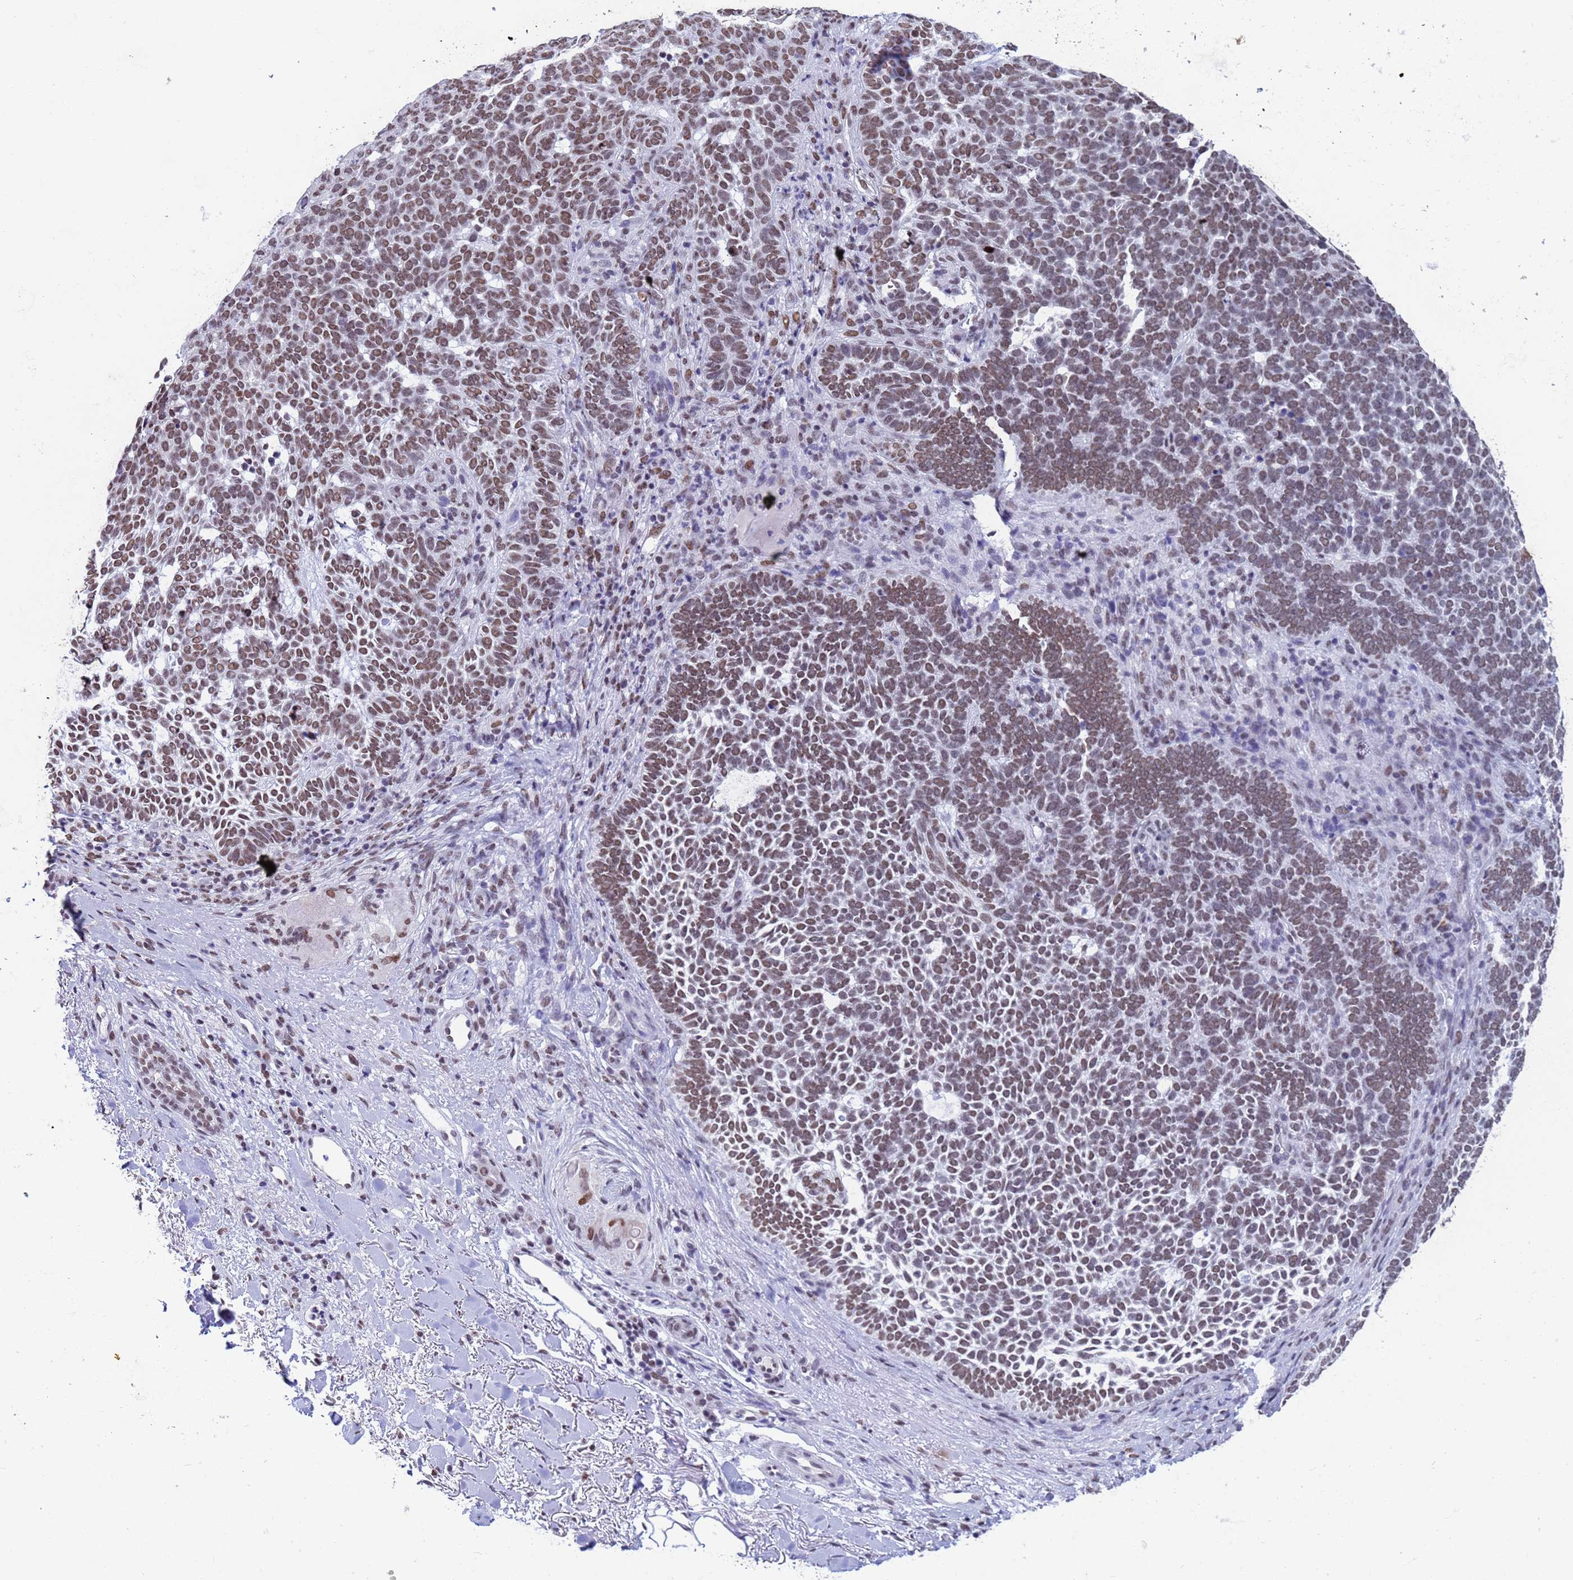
{"staining": {"intensity": "moderate", "quantity": ">75%", "location": "nuclear"}, "tissue": "skin cancer", "cell_type": "Tumor cells", "image_type": "cancer", "snomed": [{"axis": "morphology", "description": "Basal cell carcinoma"}, {"axis": "topography", "description": "Skin"}], "caption": "About >75% of tumor cells in skin cancer (basal cell carcinoma) show moderate nuclear protein staining as visualized by brown immunohistochemical staining.", "gene": "FAM170B", "patient": {"sex": "female", "age": 77}}